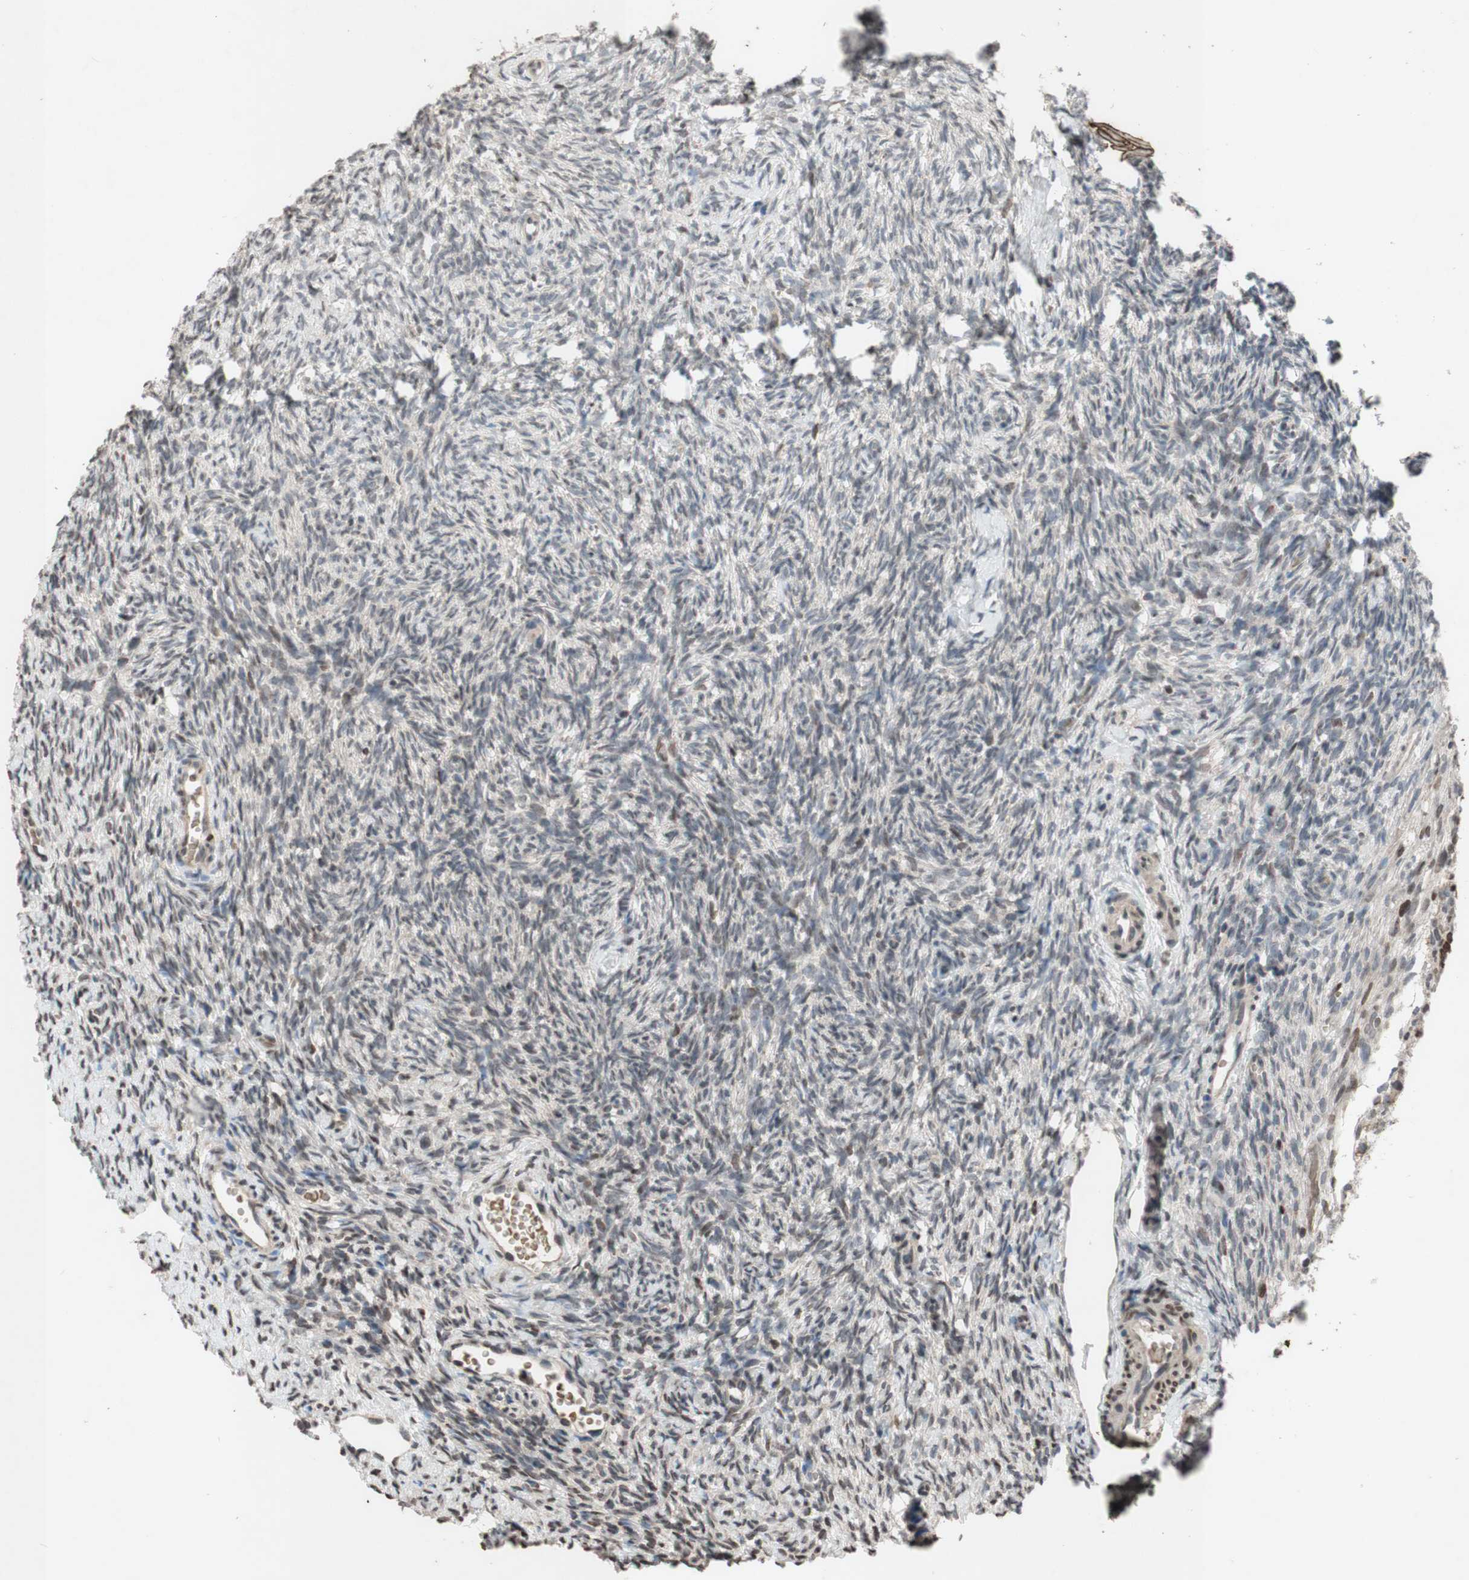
{"staining": {"intensity": "weak", "quantity": "<25%", "location": "nuclear"}, "tissue": "ovary", "cell_type": "Ovarian stroma cells", "image_type": "normal", "snomed": [{"axis": "morphology", "description": "Normal tissue, NOS"}, {"axis": "topography", "description": "Ovary"}], "caption": "IHC of unremarkable human ovary exhibits no staining in ovarian stroma cells. (Stains: DAB (3,3'-diaminobenzidine) immunohistochemistry (IHC) with hematoxylin counter stain, Microscopy: brightfield microscopy at high magnification).", "gene": "MCM6", "patient": {"sex": "female", "age": 35}}